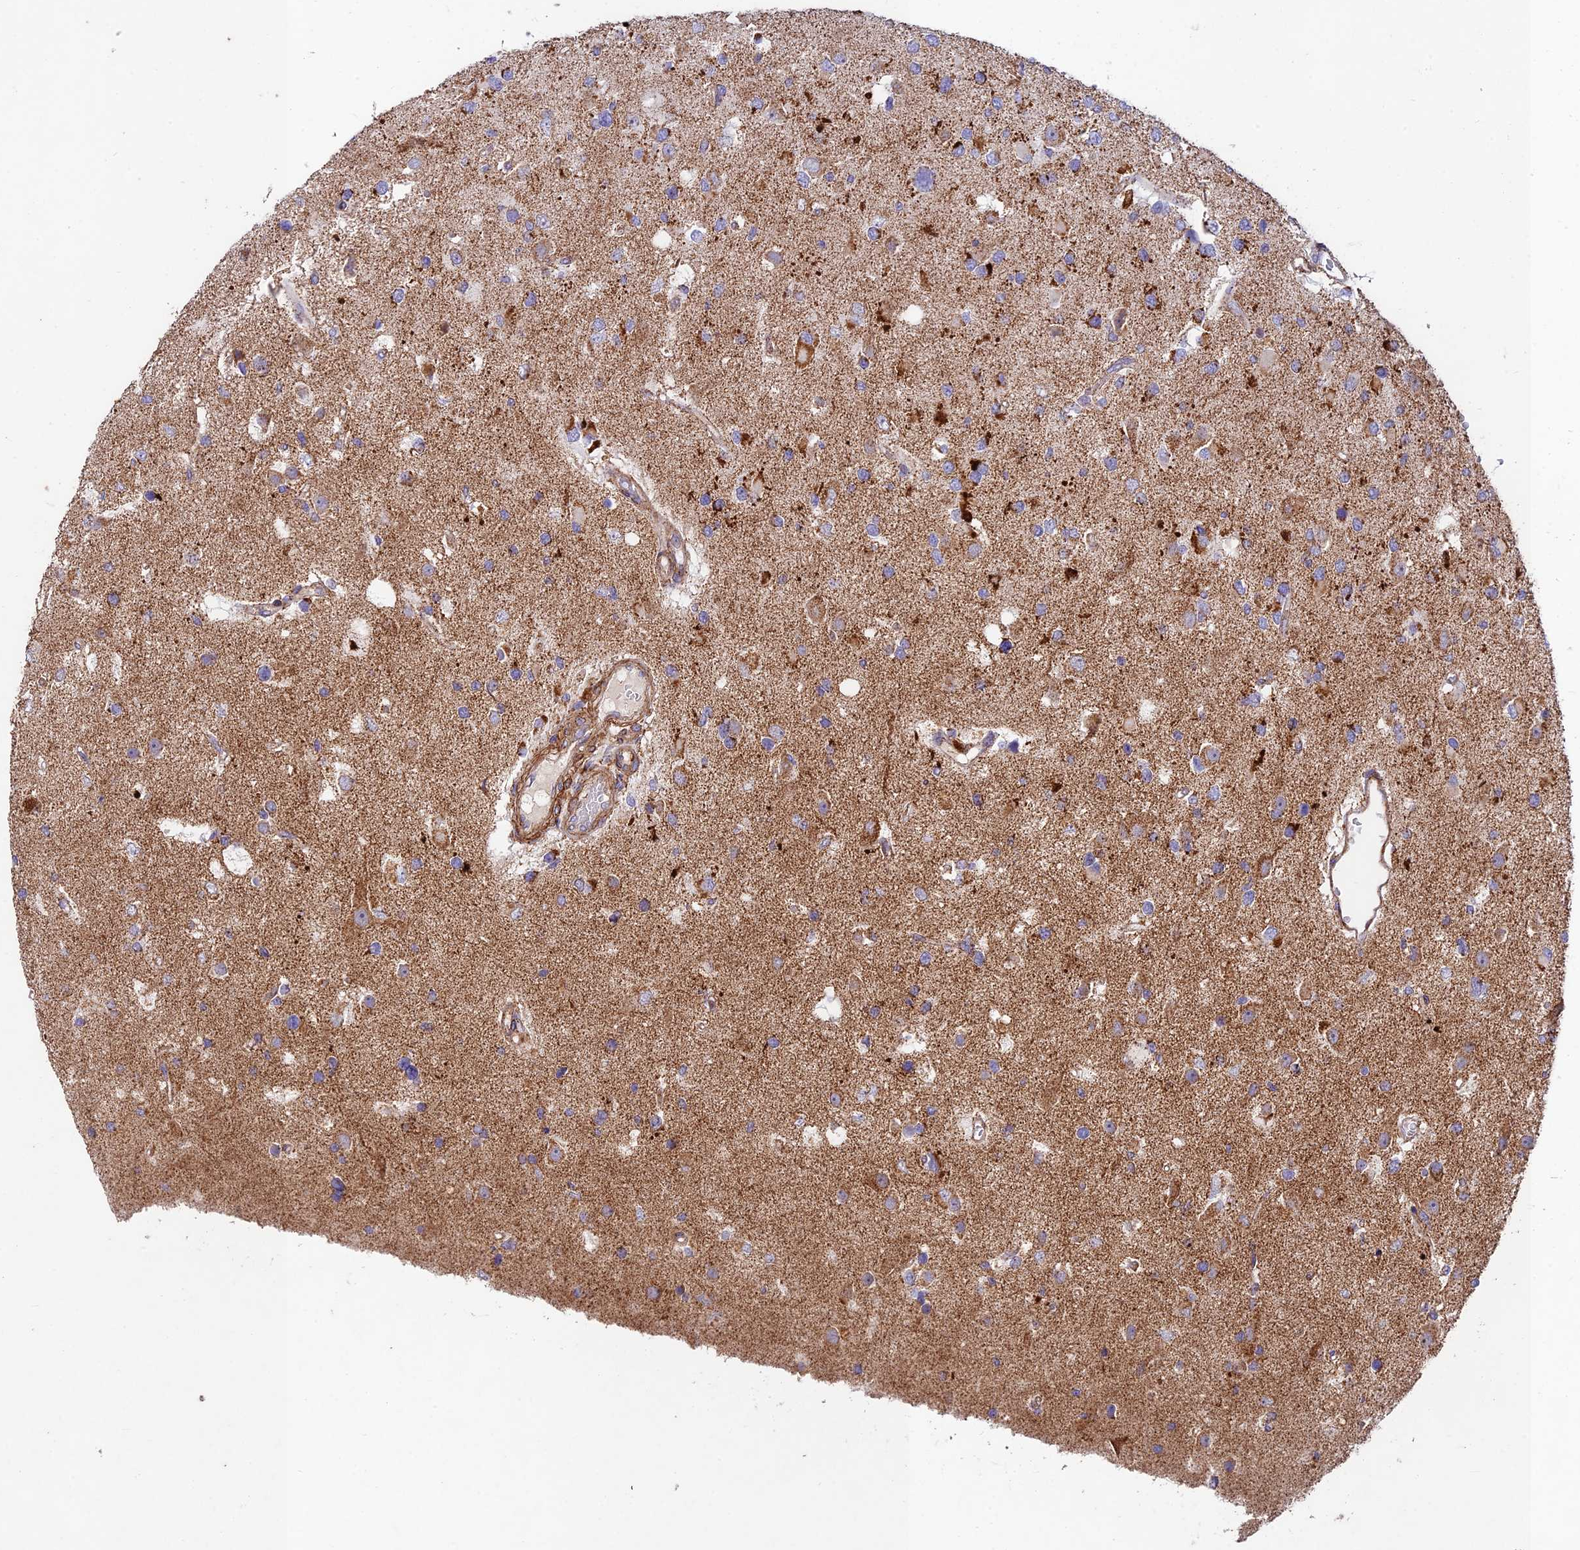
{"staining": {"intensity": "weak", "quantity": "<25%", "location": "cytoplasmic/membranous"}, "tissue": "glioma", "cell_type": "Tumor cells", "image_type": "cancer", "snomed": [{"axis": "morphology", "description": "Glioma, malignant, High grade"}, {"axis": "topography", "description": "Brain"}], "caption": "IHC of human glioma shows no expression in tumor cells. (Immunohistochemistry (ihc), brightfield microscopy, high magnification).", "gene": "KHDC3L", "patient": {"sex": "male", "age": 53}}